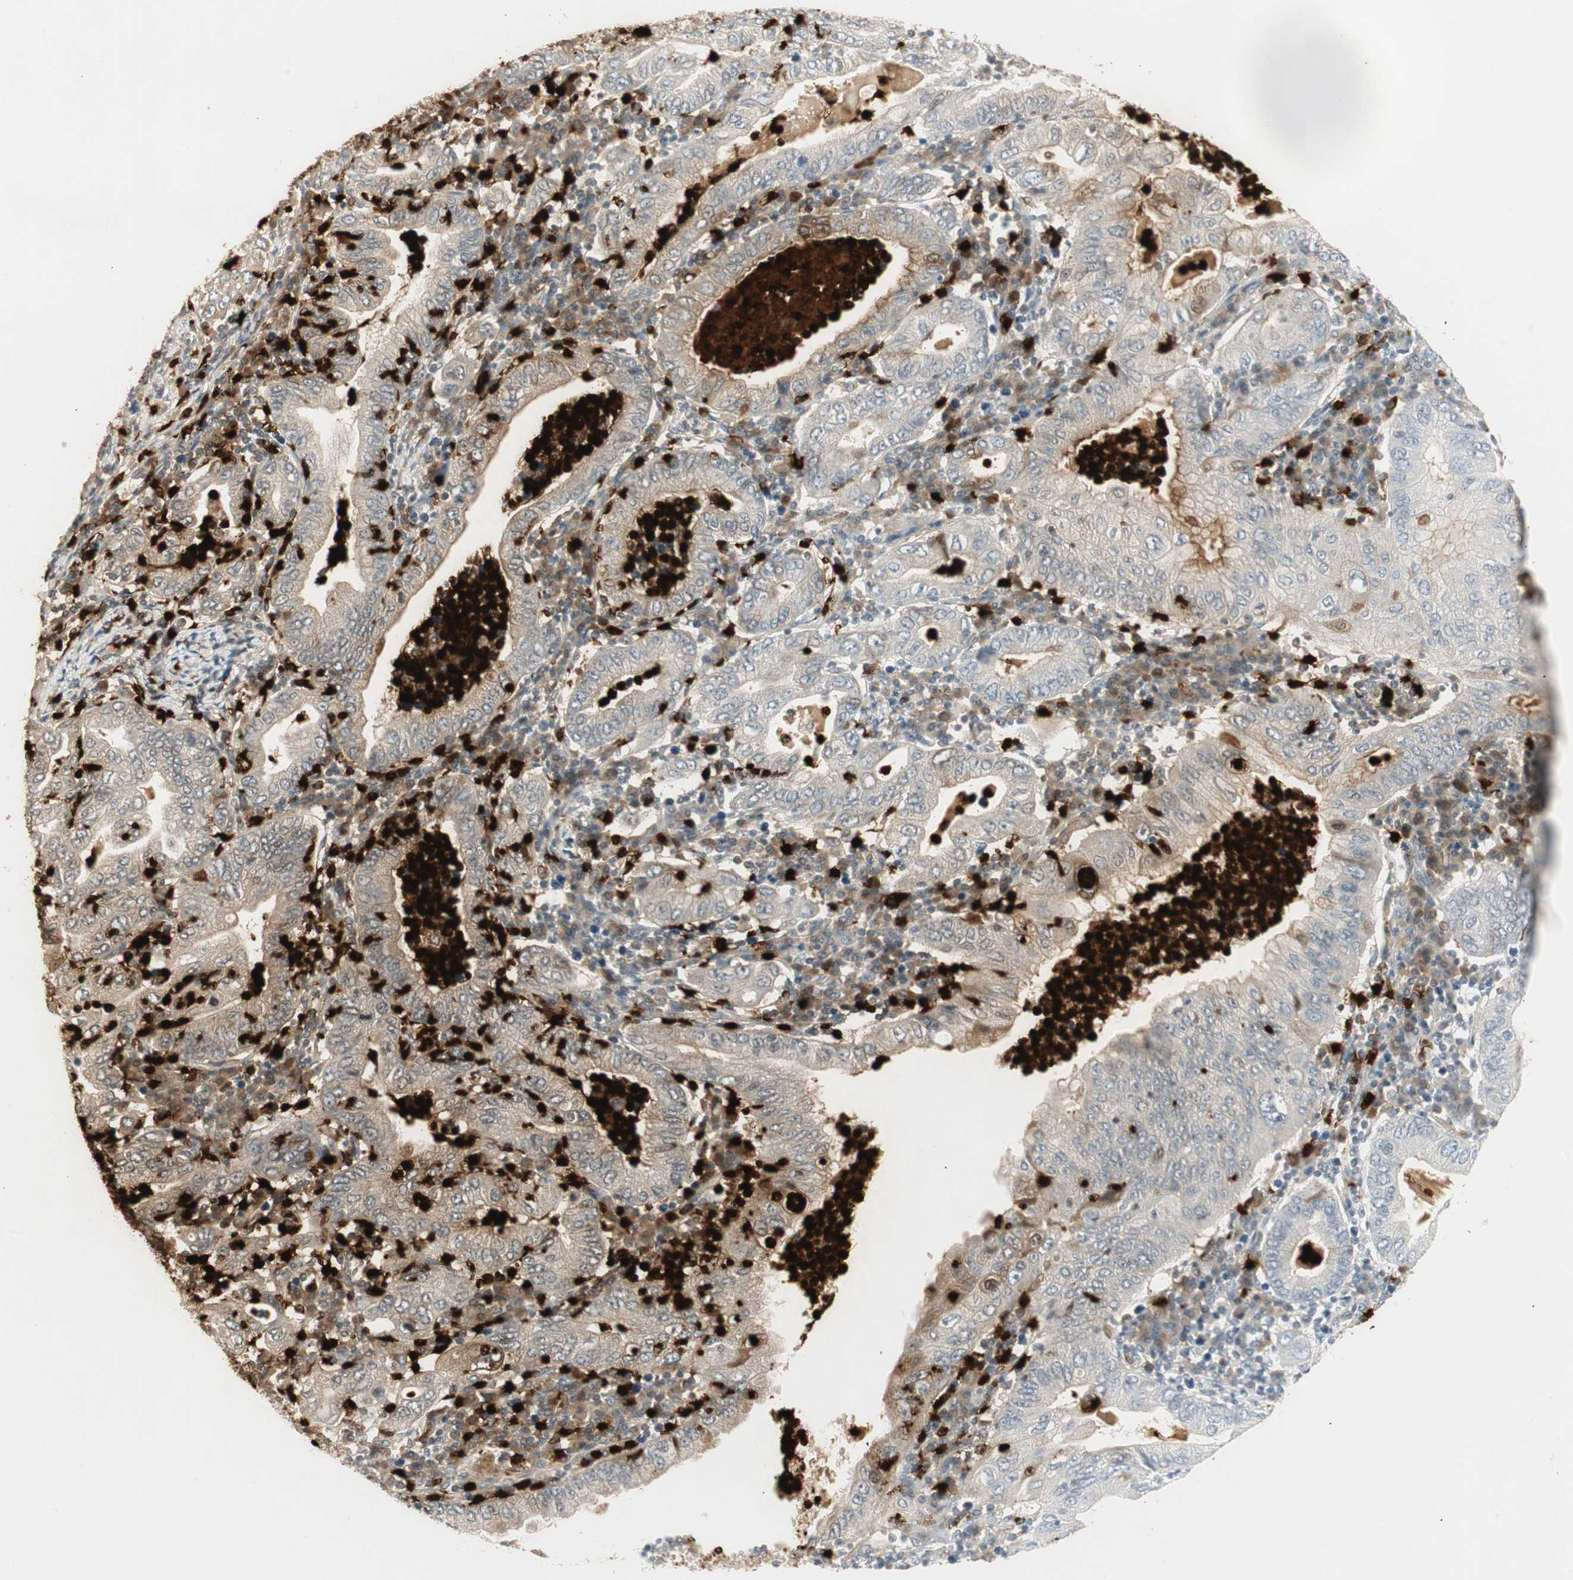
{"staining": {"intensity": "weak", "quantity": "25%-75%", "location": "cytoplasmic/membranous"}, "tissue": "stomach cancer", "cell_type": "Tumor cells", "image_type": "cancer", "snomed": [{"axis": "morphology", "description": "Normal tissue, NOS"}, {"axis": "morphology", "description": "Adenocarcinoma, NOS"}, {"axis": "topography", "description": "Esophagus"}, {"axis": "topography", "description": "Stomach, upper"}, {"axis": "topography", "description": "Peripheral nerve tissue"}], "caption": "Weak cytoplasmic/membranous expression is appreciated in about 25%-75% of tumor cells in stomach cancer (adenocarcinoma).", "gene": "PRTN3", "patient": {"sex": "male", "age": 62}}